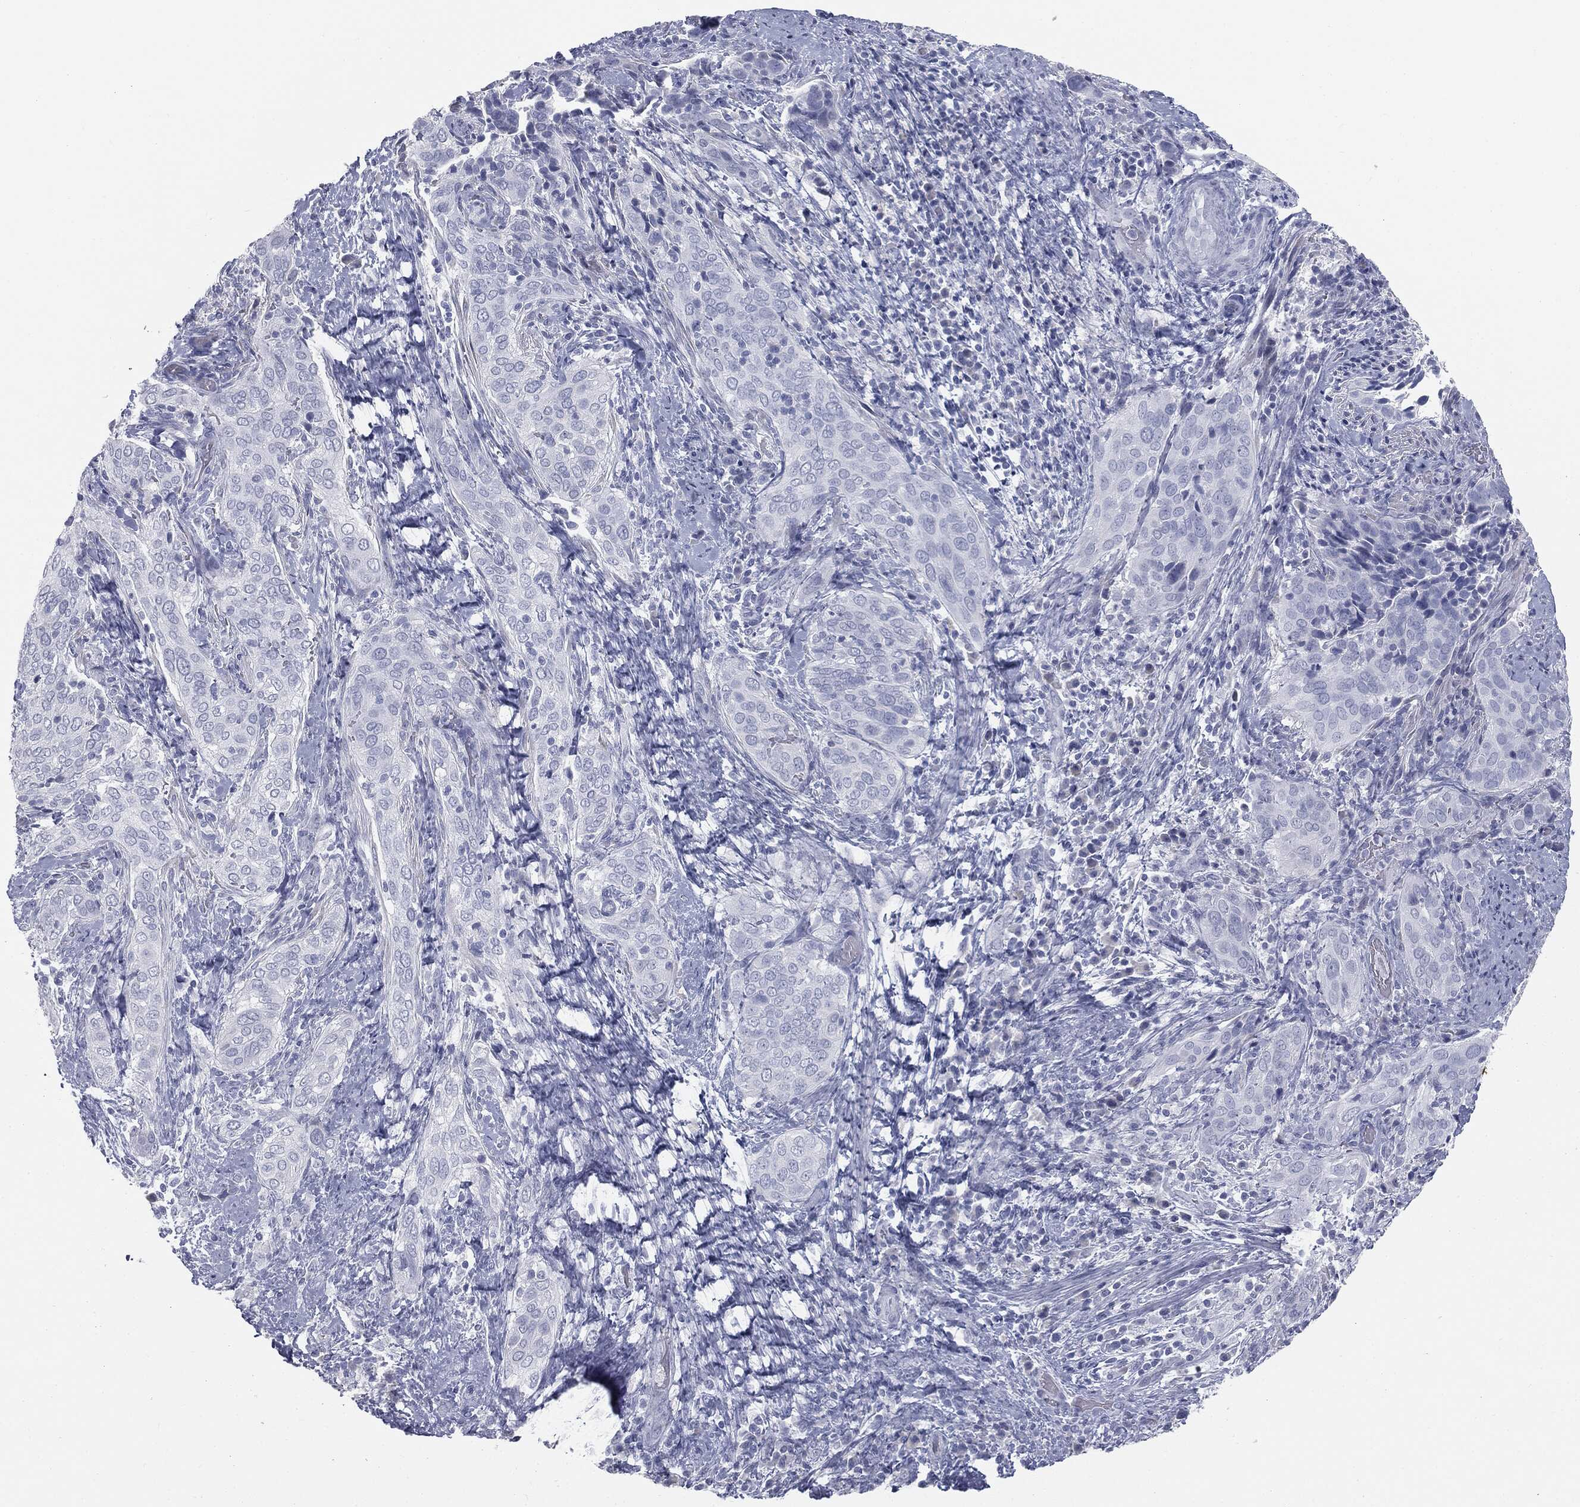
{"staining": {"intensity": "negative", "quantity": "none", "location": "none"}, "tissue": "cervical cancer", "cell_type": "Tumor cells", "image_type": "cancer", "snomed": [{"axis": "morphology", "description": "Squamous cell carcinoma, NOS"}, {"axis": "topography", "description": "Cervix"}], "caption": "Tumor cells show no significant protein staining in cervical cancer.", "gene": "MUC5AC", "patient": {"sex": "female", "age": 38}}